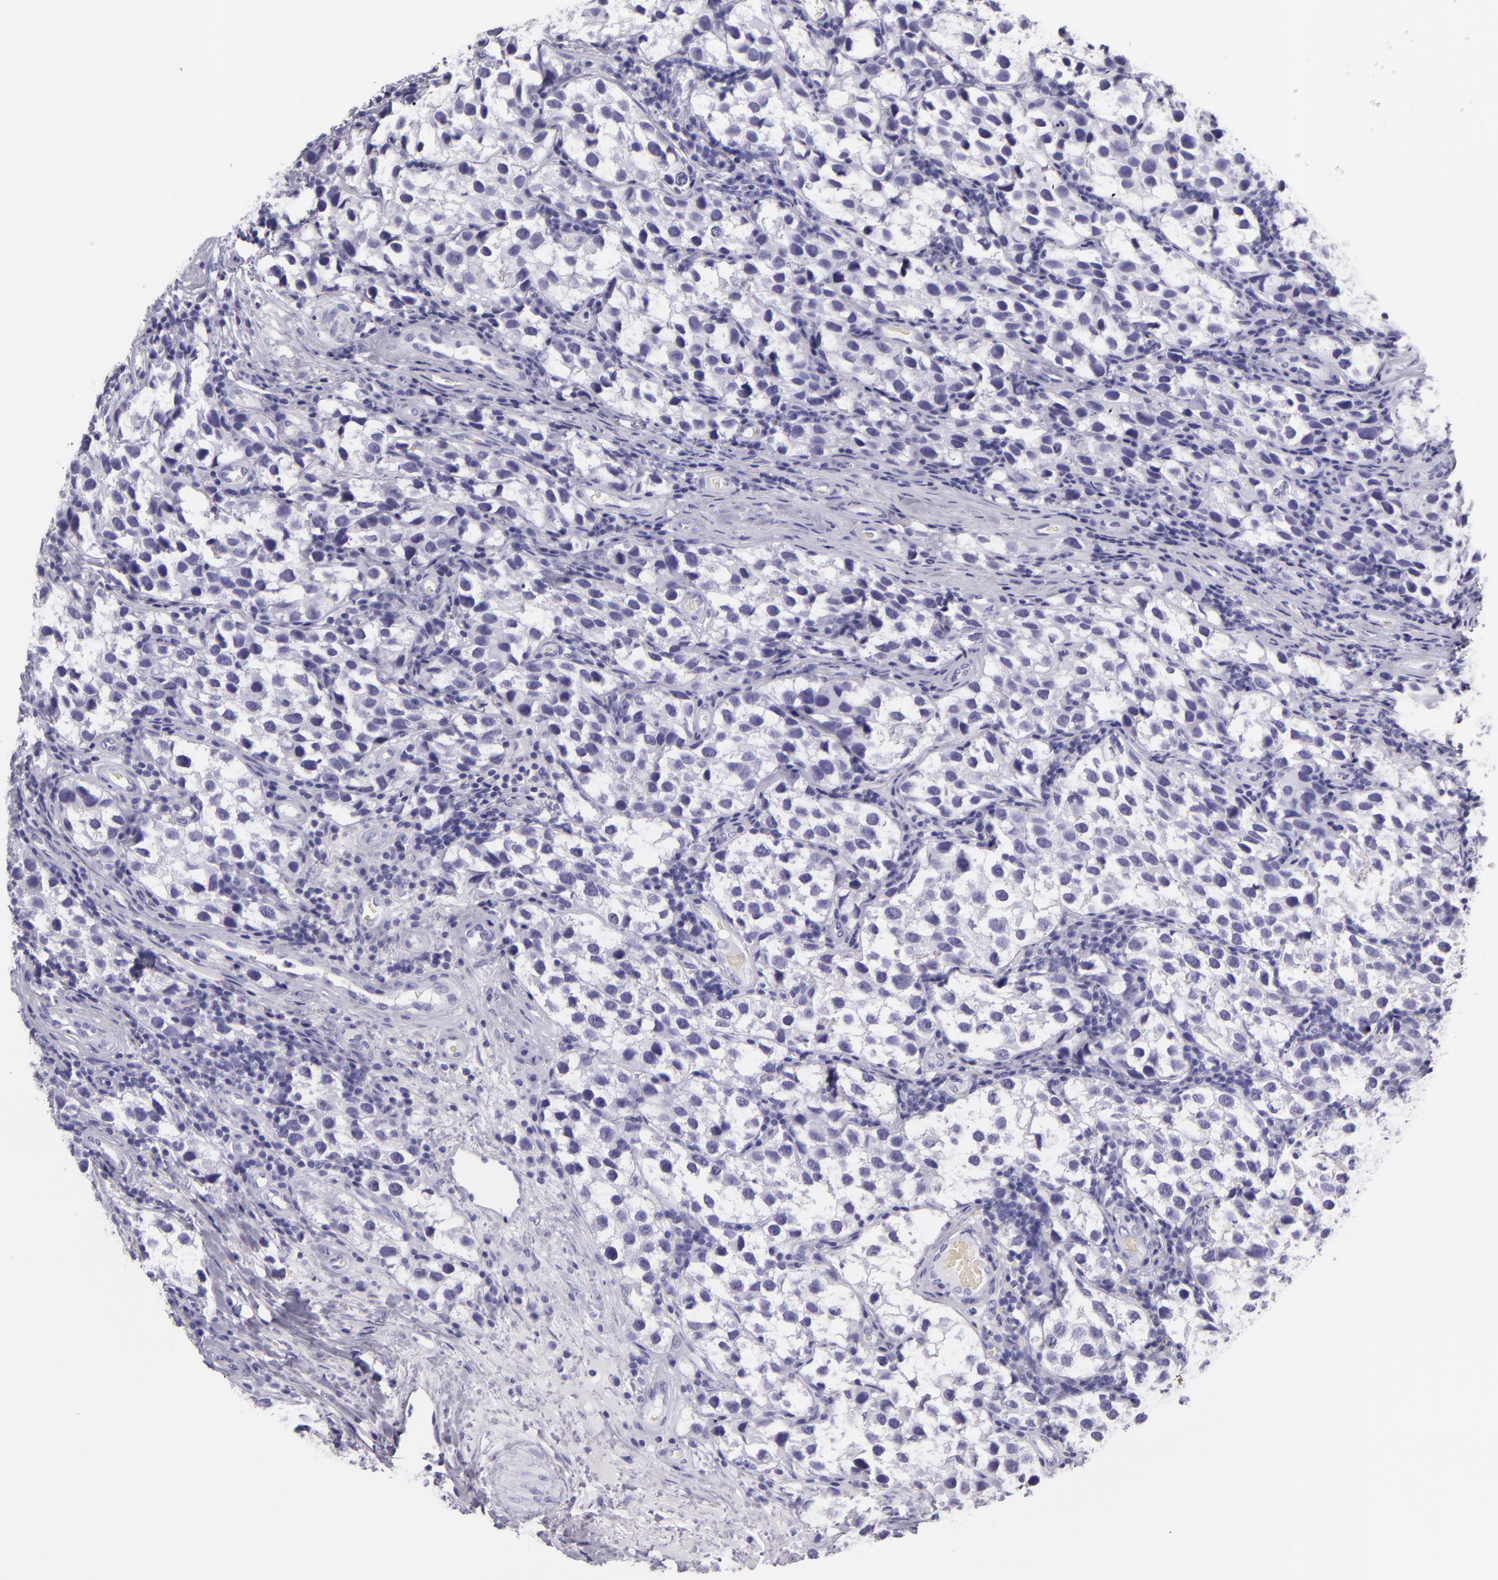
{"staining": {"intensity": "negative", "quantity": "none", "location": "none"}, "tissue": "testis cancer", "cell_type": "Tumor cells", "image_type": "cancer", "snomed": [{"axis": "morphology", "description": "Seminoma, NOS"}, {"axis": "topography", "description": "Testis"}], "caption": "An immunohistochemistry histopathology image of testis seminoma is shown. There is no staining in tumor cells of testis seminoma. (DAB (3,3'-diaminobenzidine) immunohistochemistry (IHC) visualized using brightfield microscopy, high magnification).", "gene": "CR2", "patient": {"sex": "male", "age": 39}}